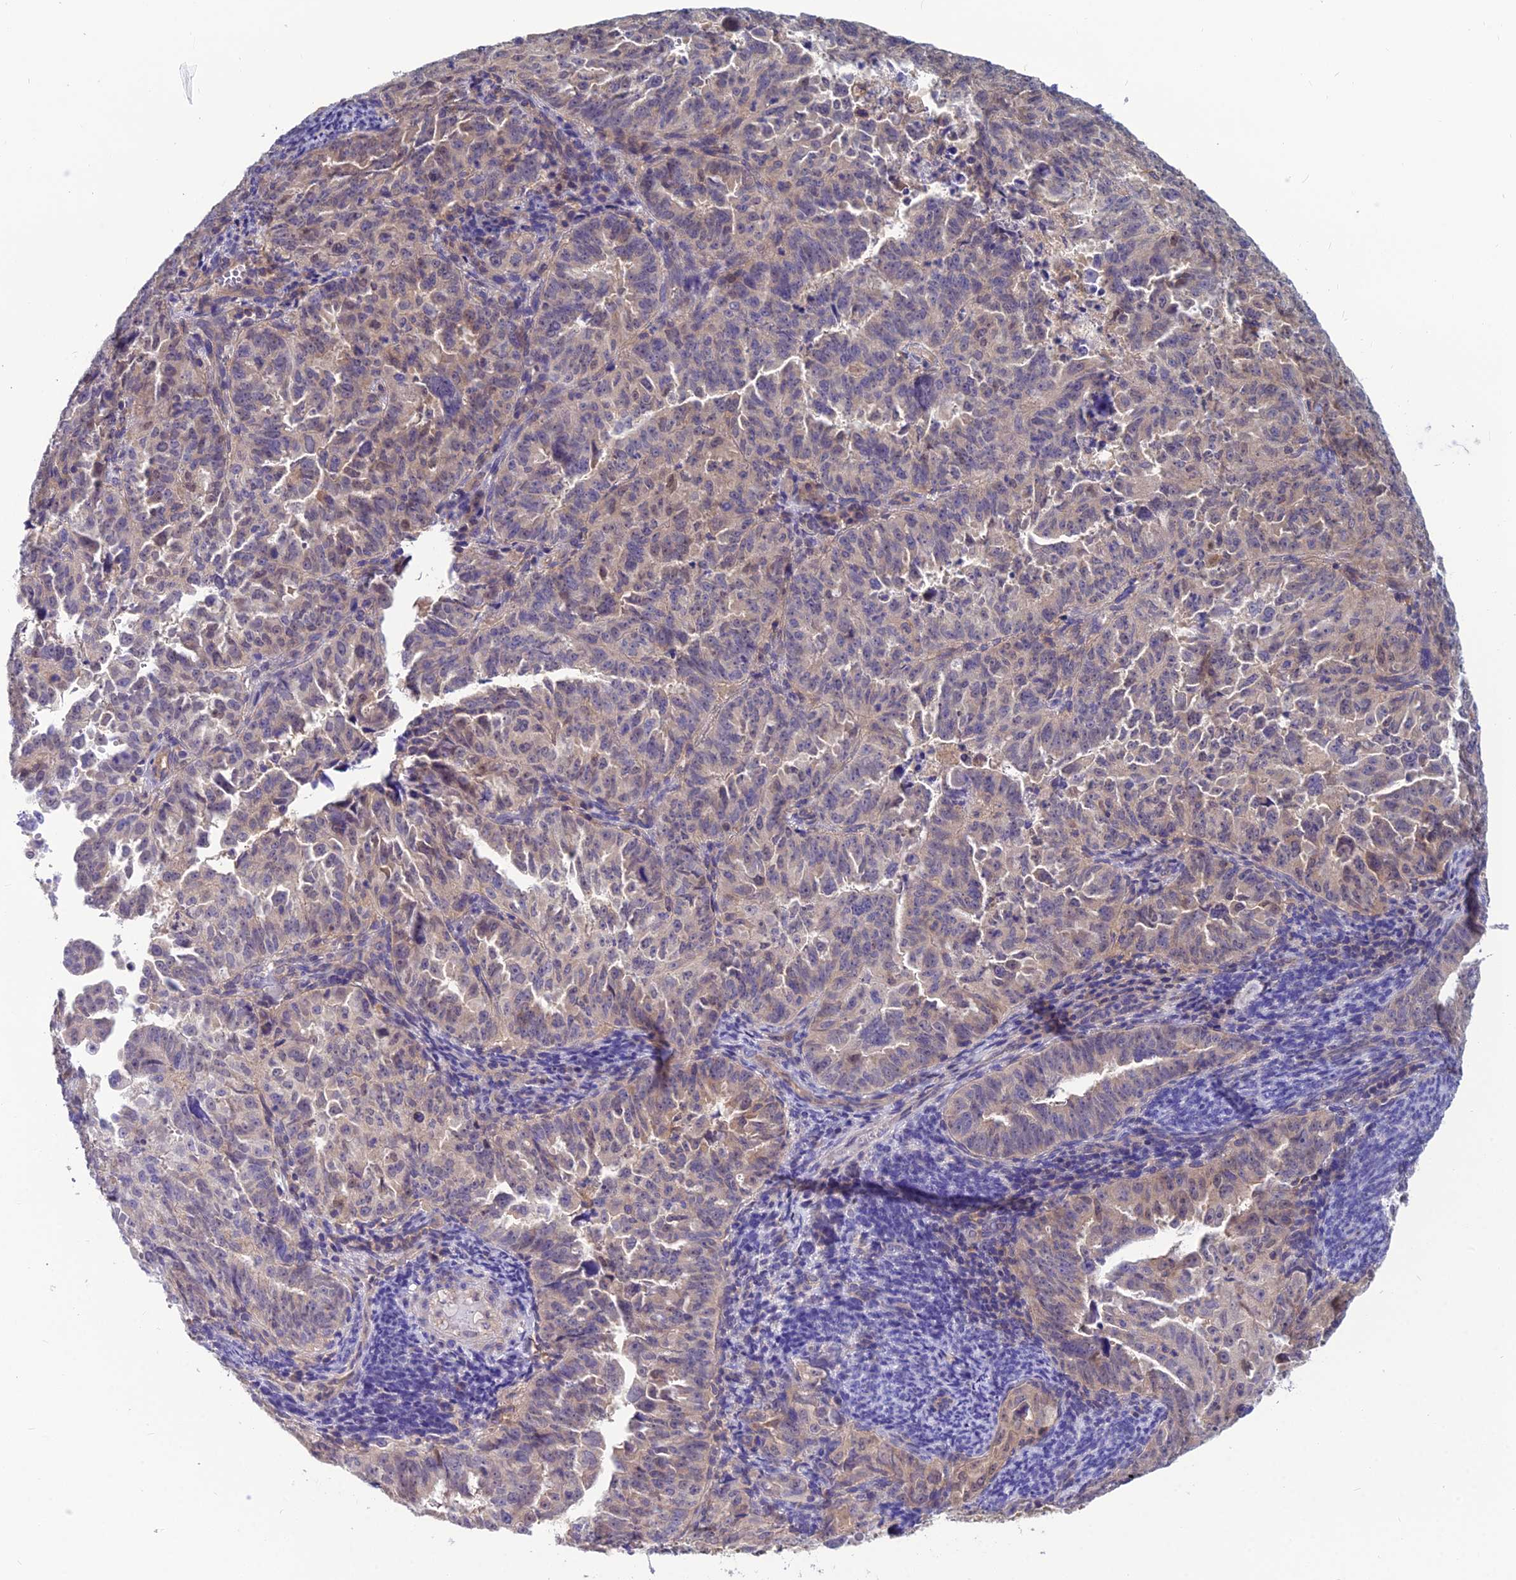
{"staining": {"intensity": "weak", "quantity": "25%-75%", "location": "cytoplasmic/membranous,nuclear"}, "tissue": "endometrial cancer", "cell_type": "Tumor cells", "image_type": "cancer", "snomed": [{"axis": "morphology", "description": "Adenocarcinoma, NOS"}, {"axis": "topography", "description": "Endometrium"}], "caption": "Immunohistochemical staining of endometrial cancer displays weak cytoplasmic/membranous and nuclear protein positivity in about 25%-75% of tumor cells.", "gene": "MVD", "patient": {"sex": "female", "age": 65}}